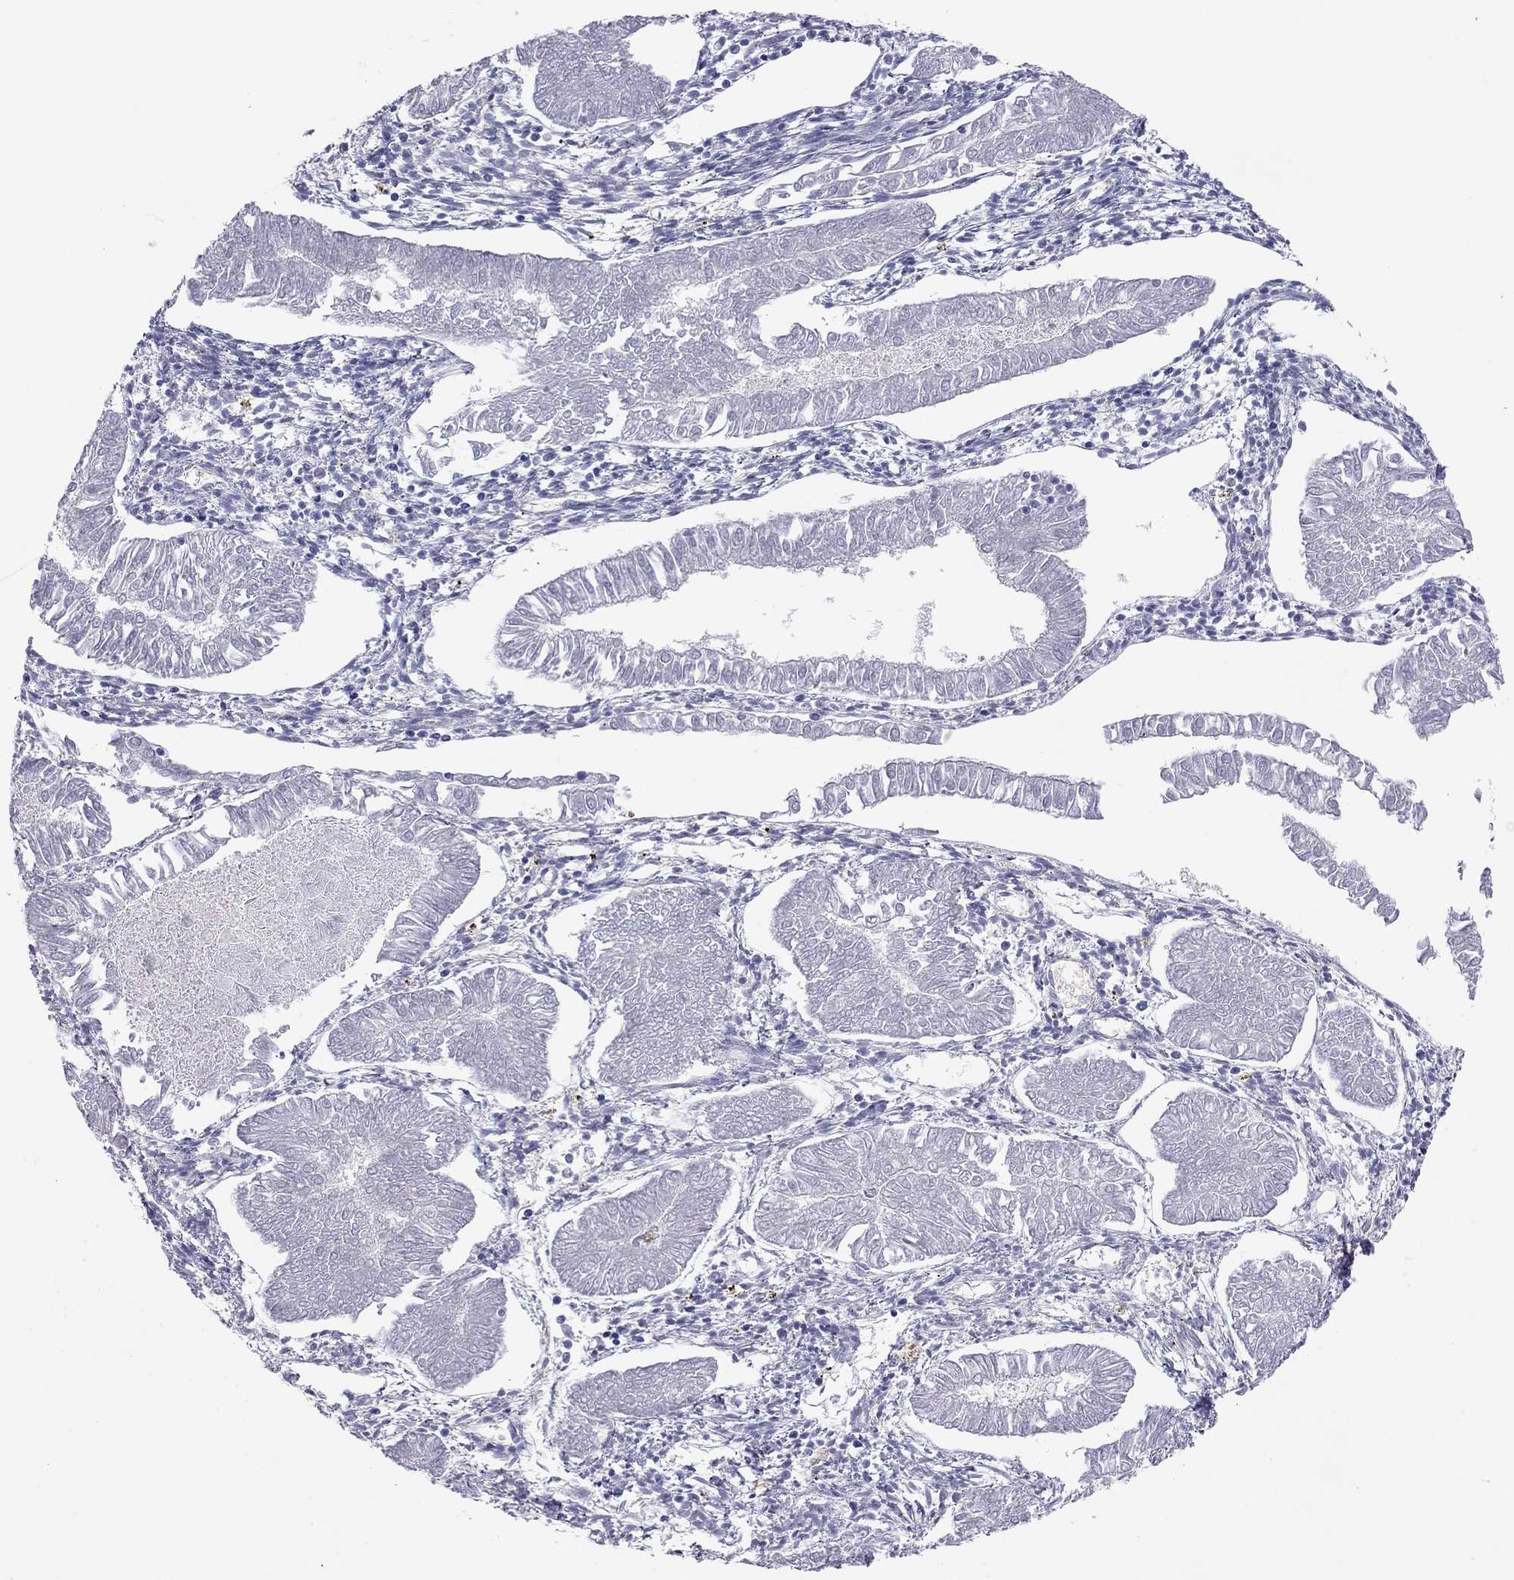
{"staining": {"intensity": "negative", "quantity": "none", "location": "none"}, "tissue": "endometrial cancer", "cell_type": "Tumor cells", "image_type": "cancer", "snomed": [{"axis": "morphology", "description": "Adenocarcinoma, NOS"}, {"axis": "topography", "description": "Endometrium"}], "caption": "This is a micrograph of IHC staining of adenocarcinoma (endometrial), which shows no positivity in tumor cells.", "gene": "ODF4", "patient": {"sex": "female", "age": 53}}